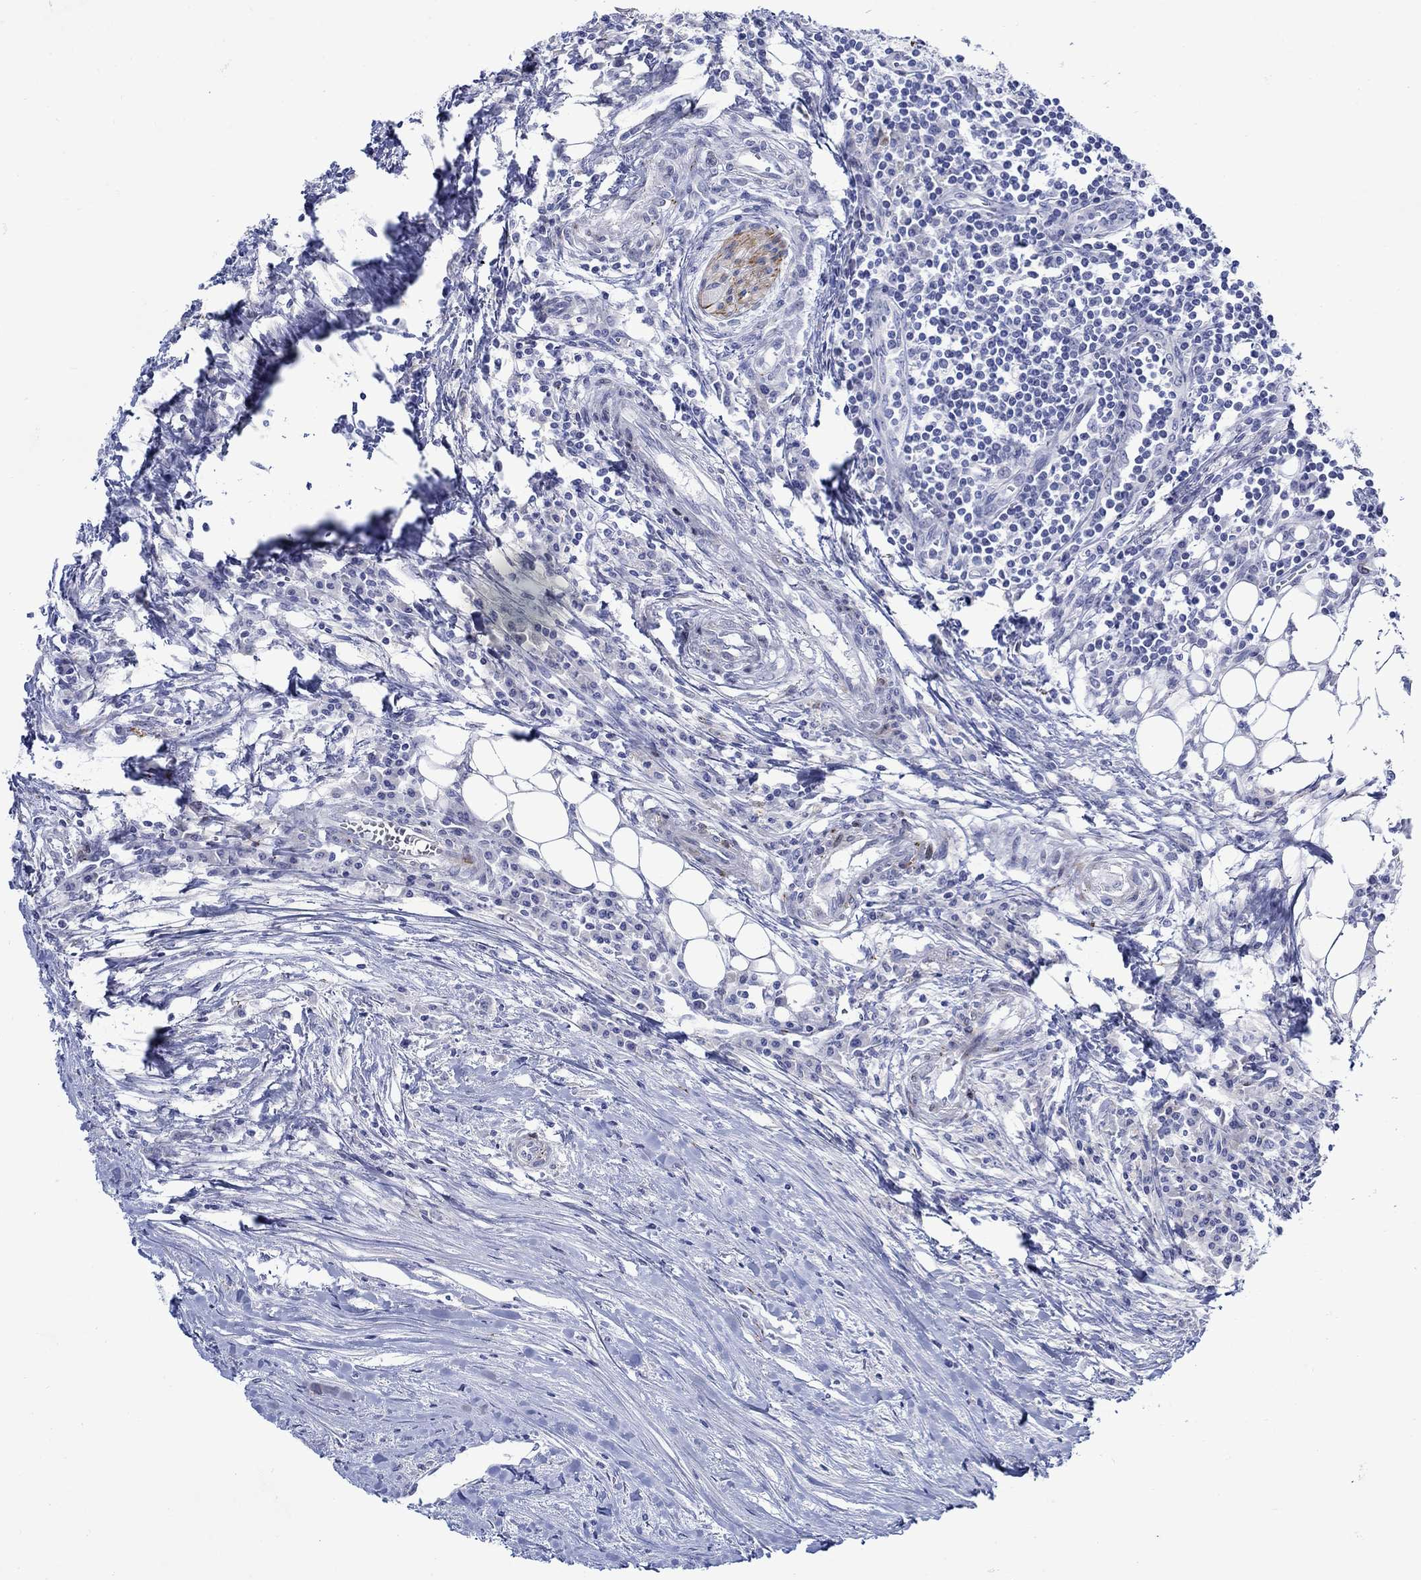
{"staining": {"intensity": "negative", "quantity": "none", "location": "none"}, "tissue": "colorectal cancer", "cell_type": "Tumor cells", "image_type": "cancer", "snomed": [{"axis": "morphology", "description": "Adenocarcinoma, NOS"}, {"axis": "topography", "description": "Colon"}], "caption": "Tumor cells show no significant expression in colorectal cancer (adenocarcinoma). The staining was performed using DAB (3,3'-diaminobenzidine) to visualize the protein expression in brown, while the nuclei were stained in blue with hematoxylin (Magnification: 20x).", "gene": "KSR2", "patient": {"sex": "male", "age": 53}}